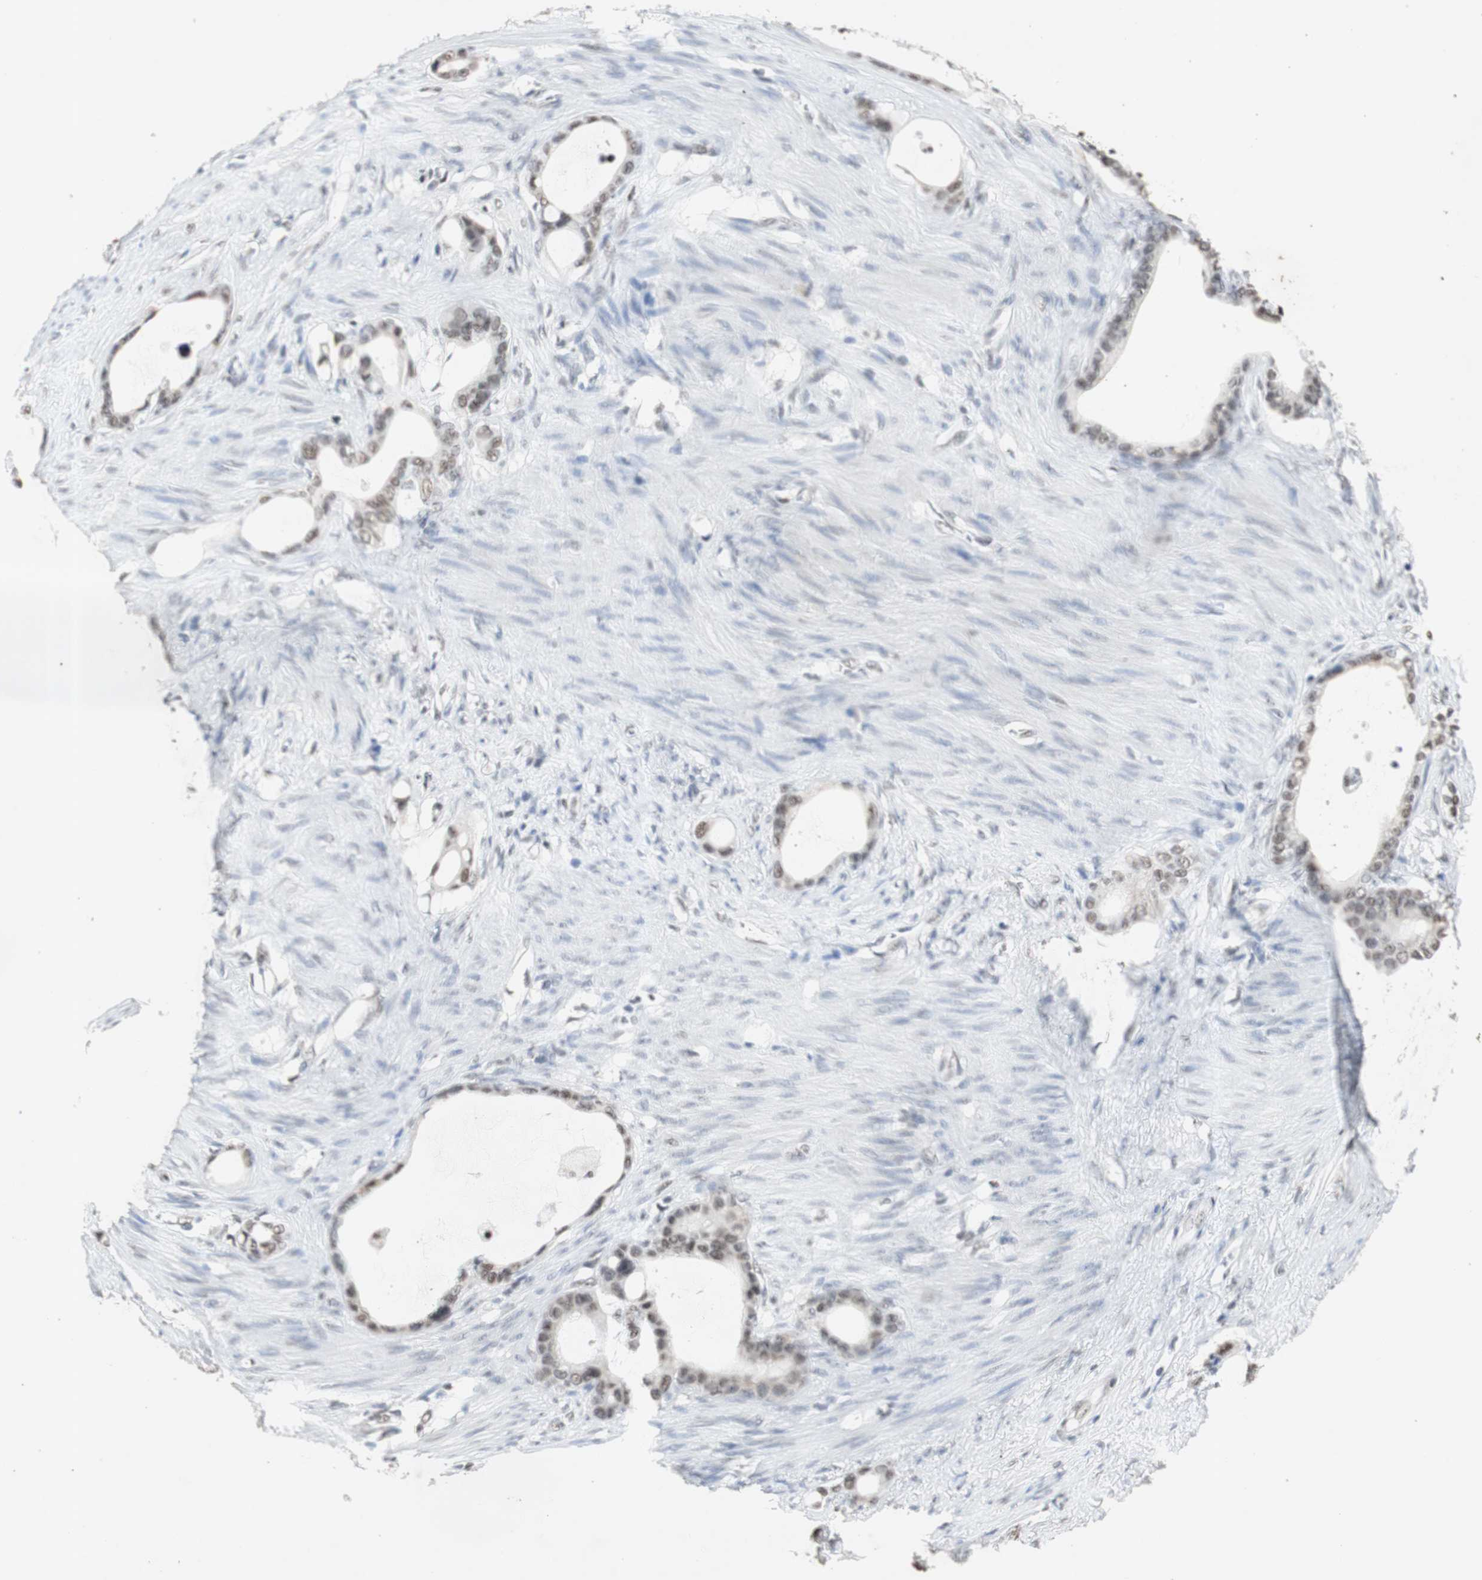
{"staining": {"intensity": "moderate", "quantity": ">75%", "location": "nuclear"}, "tissue": "stomach cancer", "cell_type": "Tumor cells", "image_type": "cancer", "snomed": [{"axis": "morphology", "description": "Adenocarcinoma, NOS"}, {"axis": "topography", "description": "Stomach"}], "caption": "Protein expression analysis of stomach cancer (adenocarcinoma) reveals moderate nuclear positivity in about >75% of tumor cells. The staining was performed using DAB (3,3'-diaminobenzidine) to visualize the protein expression in brown, while the nuclei were stained in blue with hematoxylin (Magnification: 20x).", "gene": "SNRPB", "patient": {"sex": "female", "age": 75}}